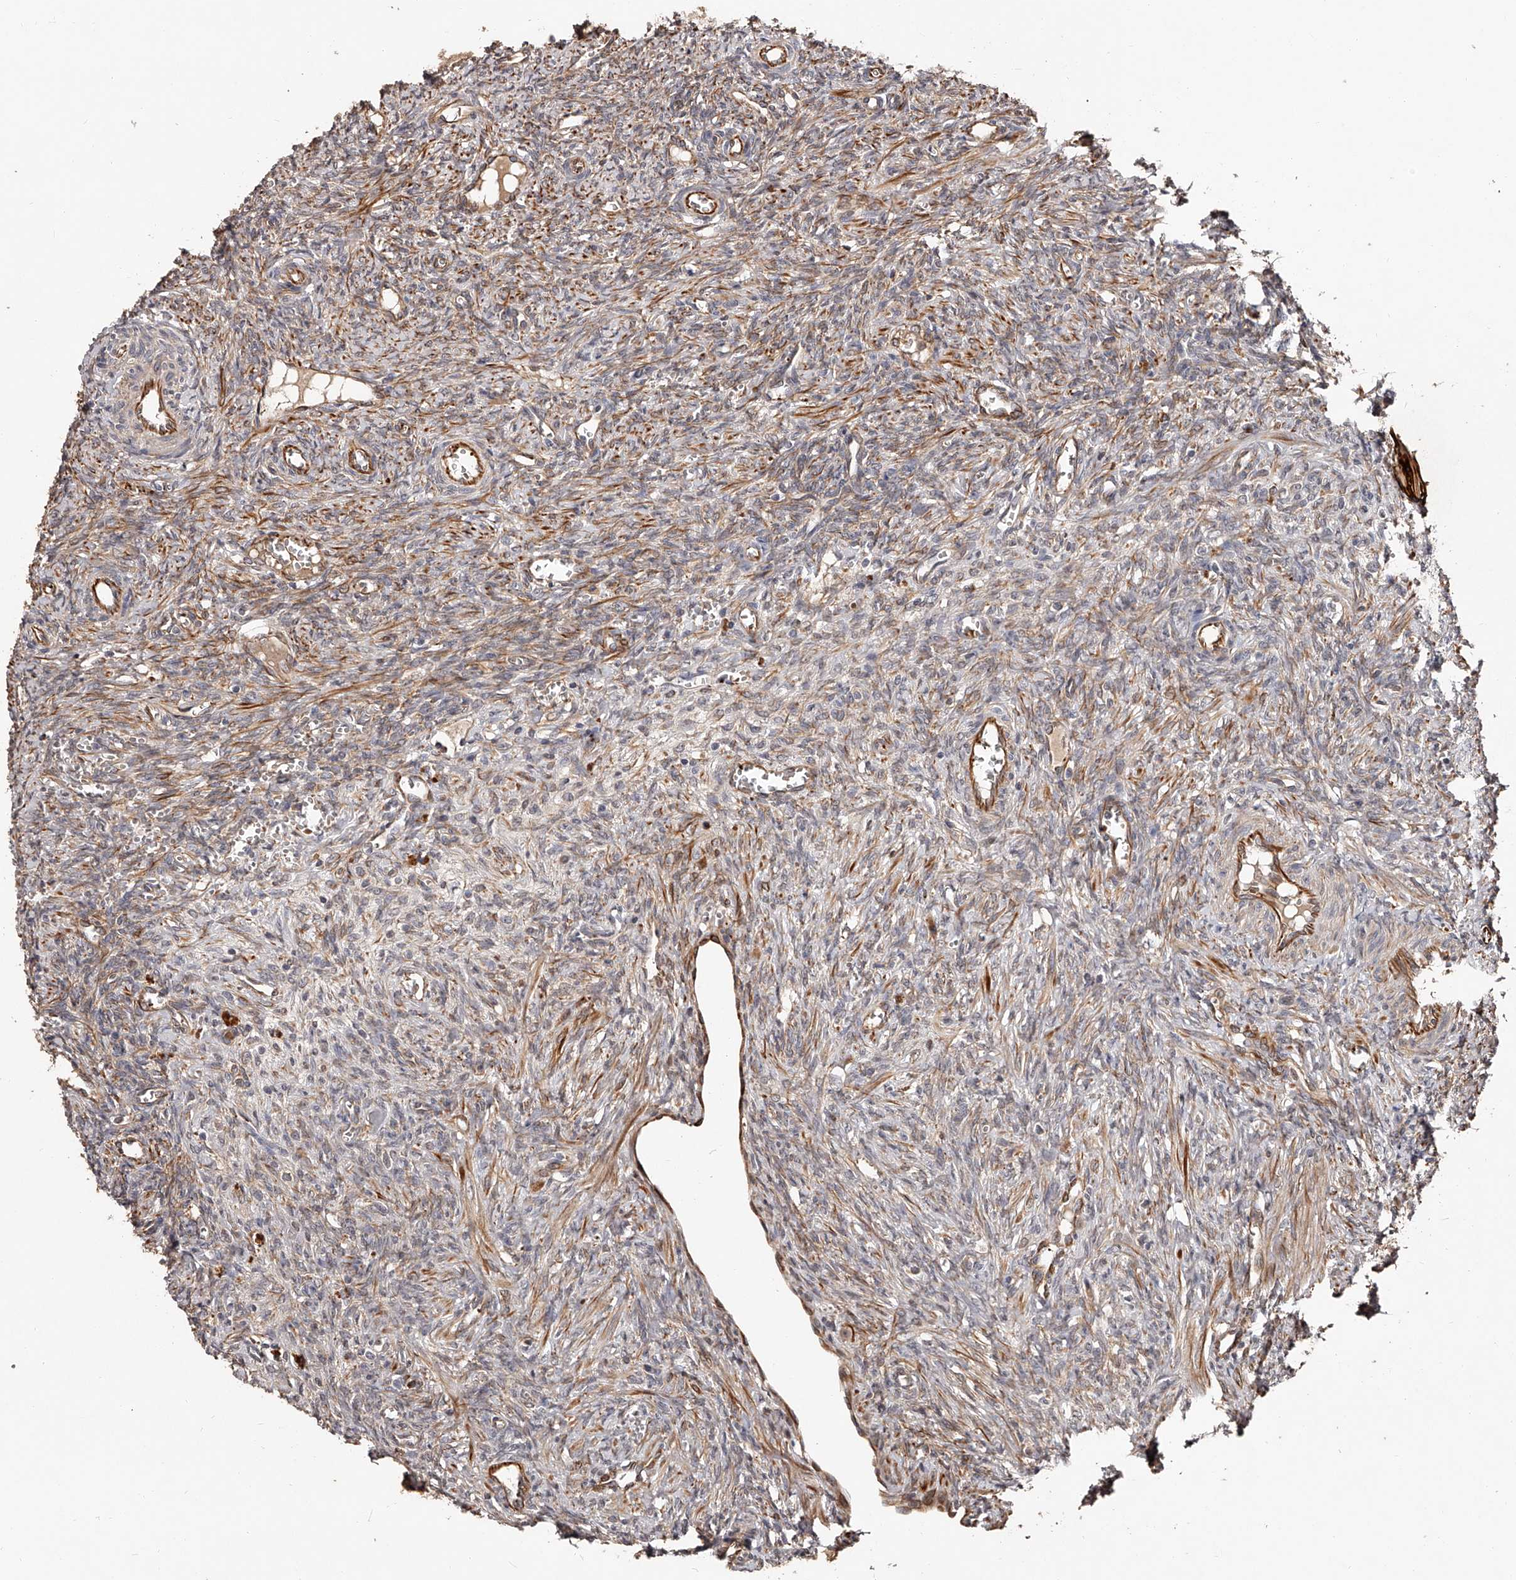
{"staining": {"intensity": "weak", "quantity": "25%-75%", "location": "cytoplasmic/membranous"}, "tissue": "ovary", "cell_type": "Ovarian stroma cells", "image_type": "normal", "snomed": [{"axis": "morphology", "description": "Normal tissue, NOS"}, {"axis": "topography", "description": "Ovary"}], "caption": "Approximately 25%-75% of ovarian stroma cells in normal ovary display weak cytoplasmic/membranous protein staining as visualized by brown immunohistochemical staining.", "gene": "URGCP", "patient": {"sex": "female", "age": 41}}